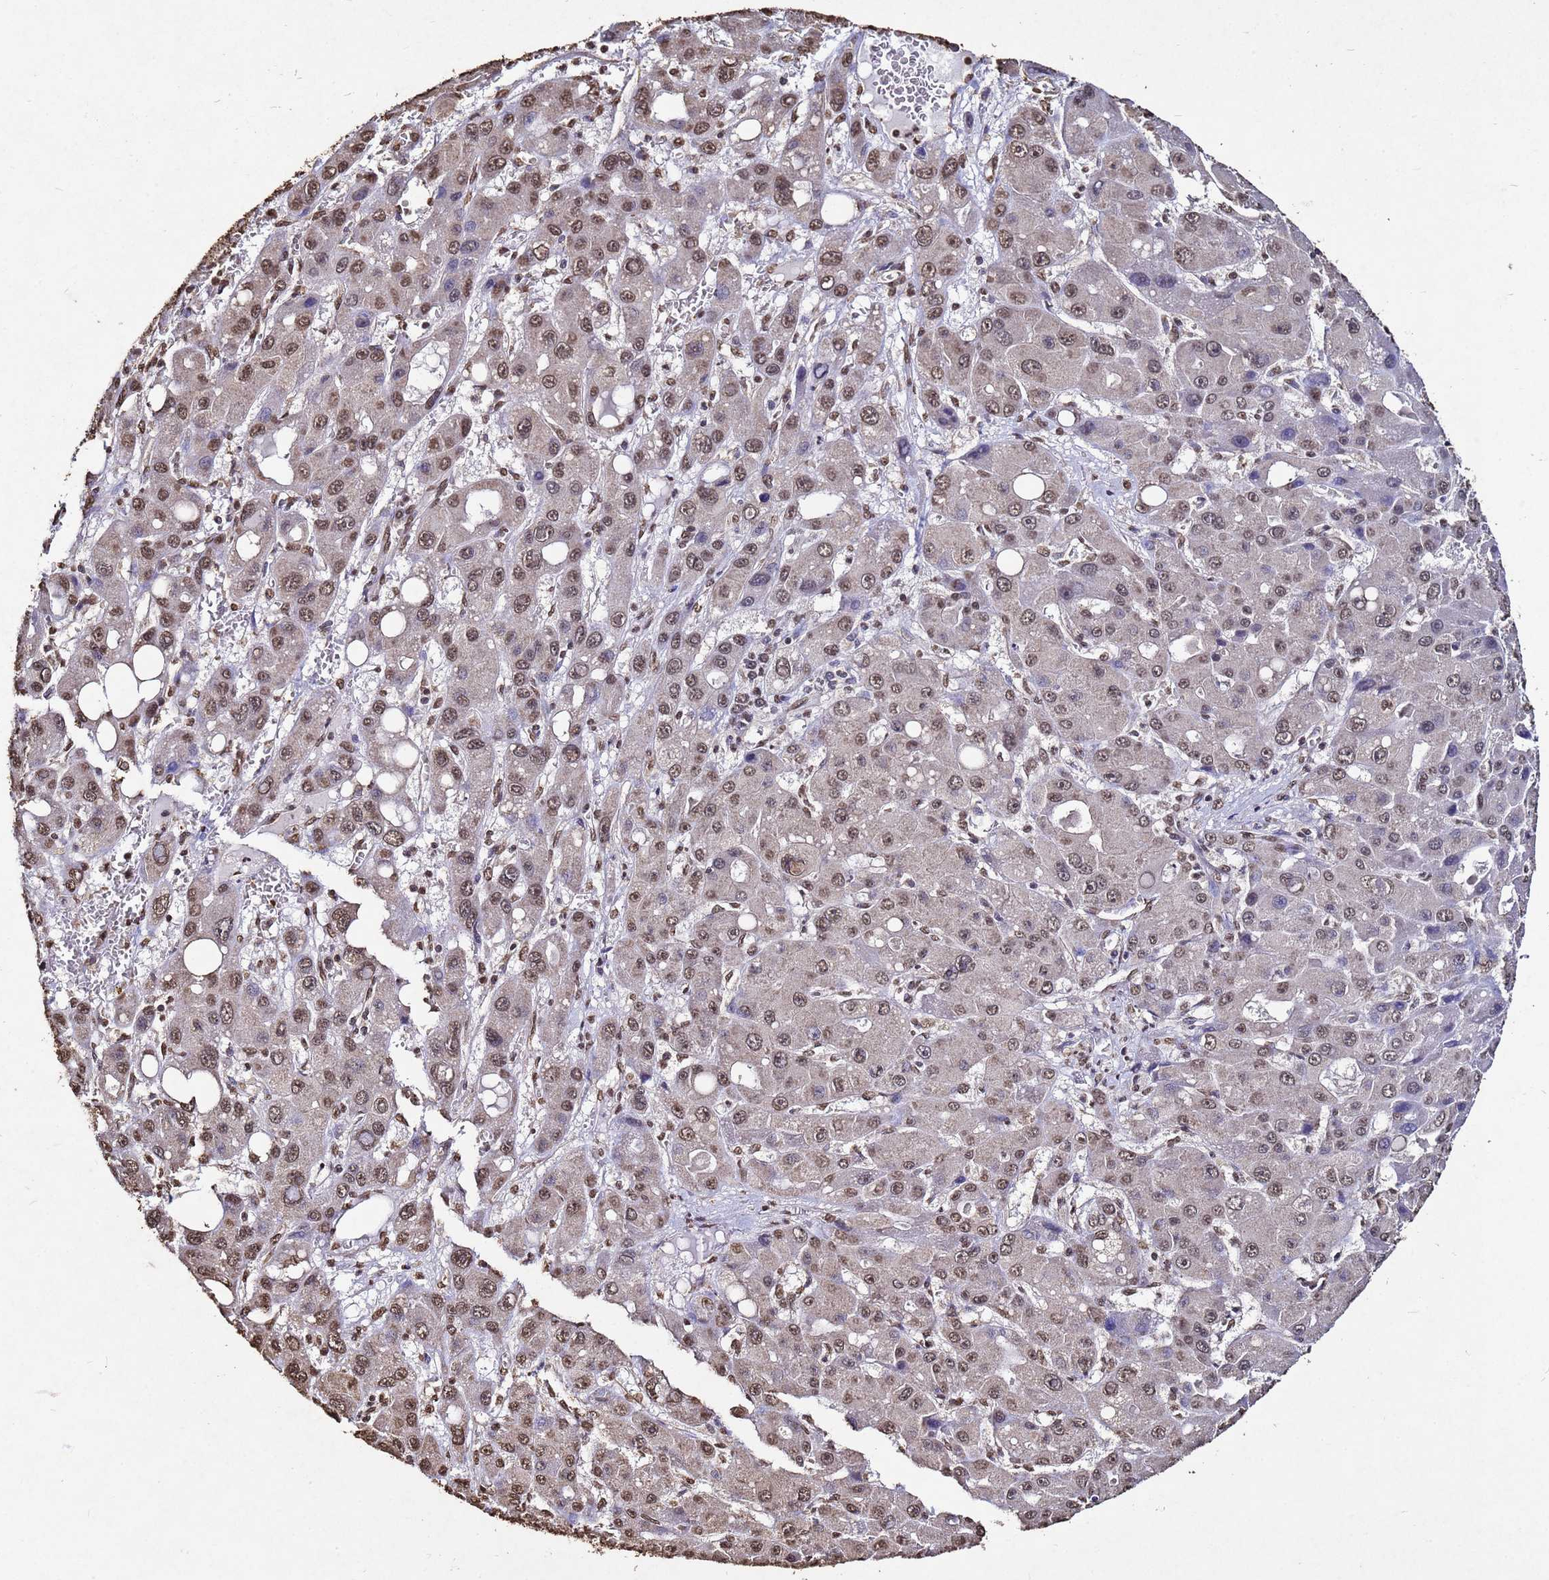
{"staining": {"intensity": "moderate", "quantity": ">75%", "location": "nuclear"}, "tissue": "liver cancer", "cell_type": "Tumor cells", "image_type": "cancer", "snomed": [{"axis": "morphology", "description": "Carcinoma, Hepatocellular, NOS"}, {"axis": "topography", "description": "Liver"}], "caption": "Hepatocellular carcinoma (liver) stained with DAB immunohistochemistry (IHC) demonstrates medium levels of moderate nuclear expression in about >75% of tumor cells.", "gene": "MYOCD", "patient": {"sex": "male", "age": 55}}